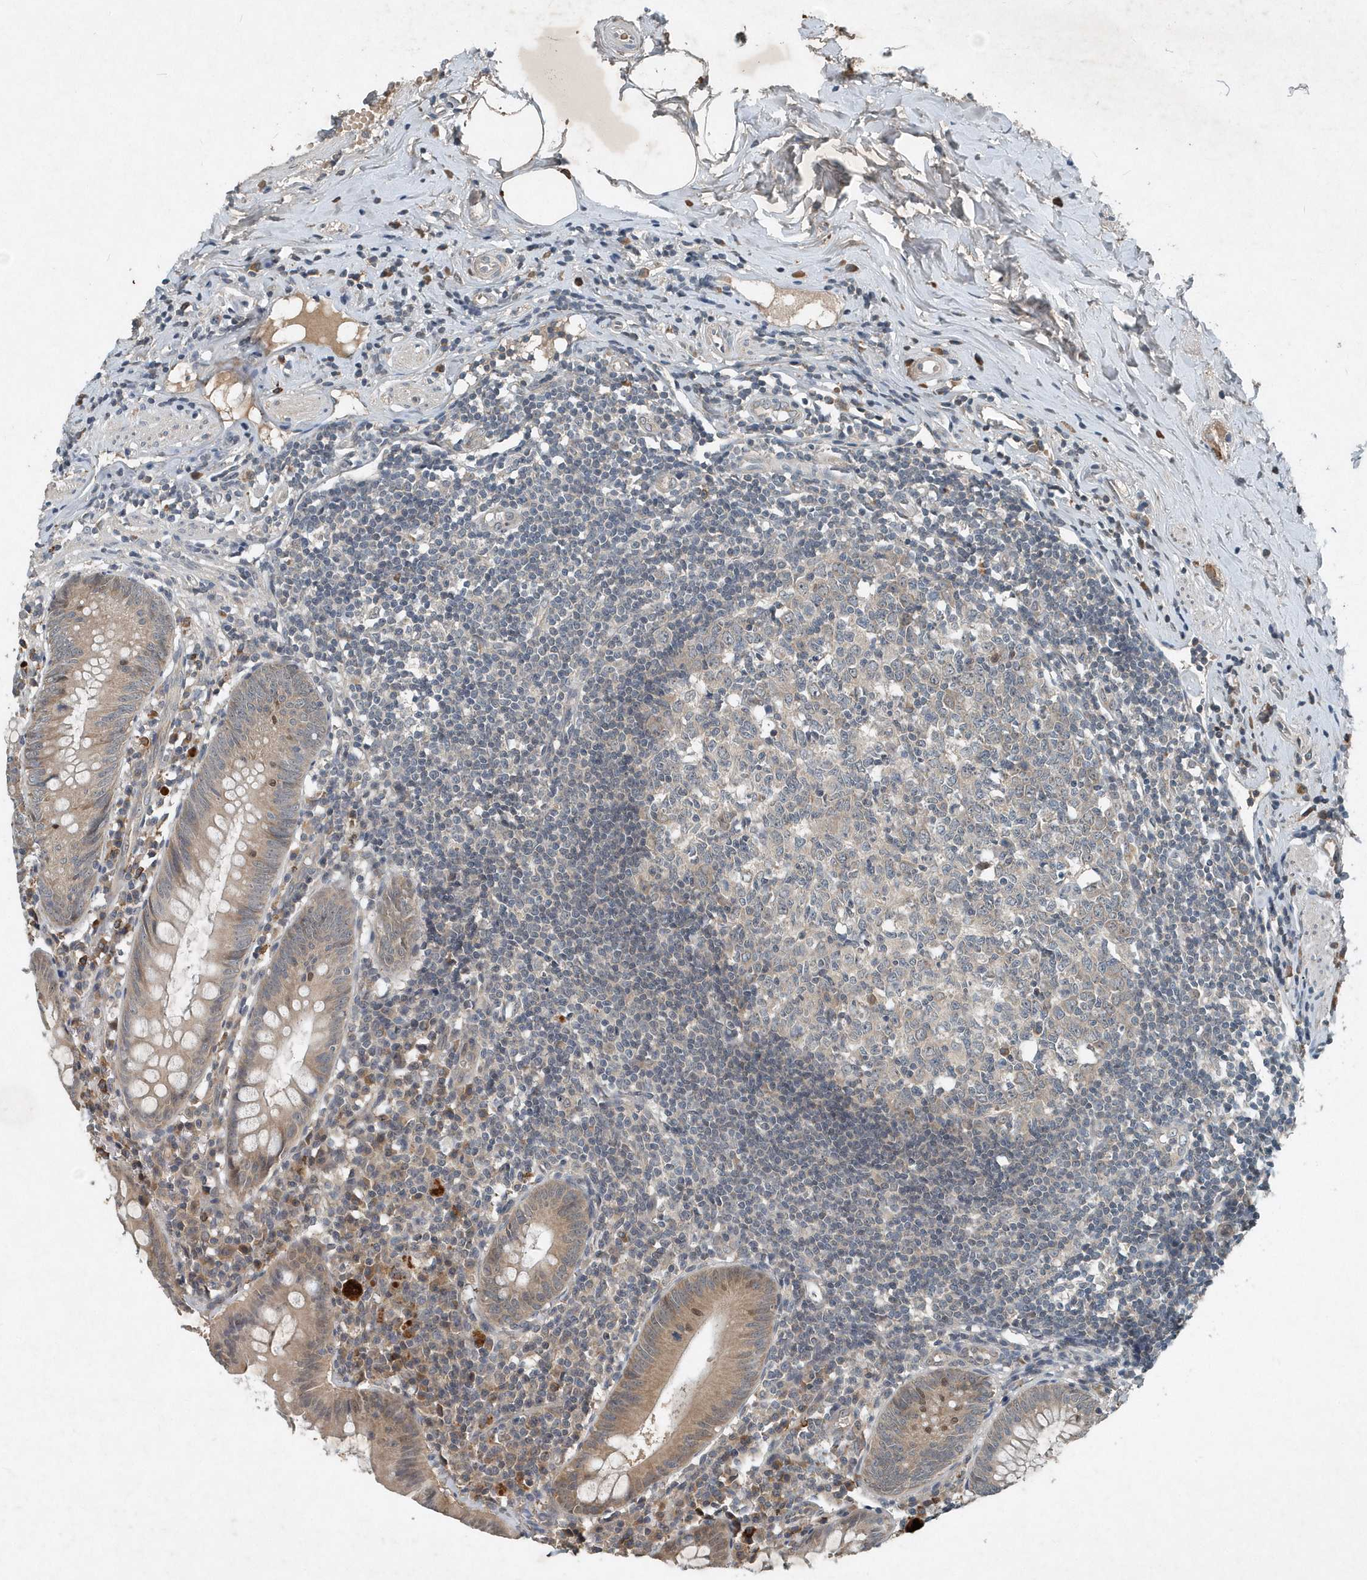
{"staining": {"intensity": "weak", "quantity": ">75%", "location": "cytoplasmic/membranous"}, "tissue": "appendix", "cell_type": "Glandular cells", "image_type": "normal", "snomed": [{"axis": "morphology", "description": "Normal tissue, NOS"}, {"axis": "topography", "description": "Appendix"}], "caption": "Glandular cells reveal low levels of weak cytoplasmic/membranous expression in approximately >75% of cells in benign appendix.", "gene": "SCFD2", "patient": {"sex": "female", "age": 54}}